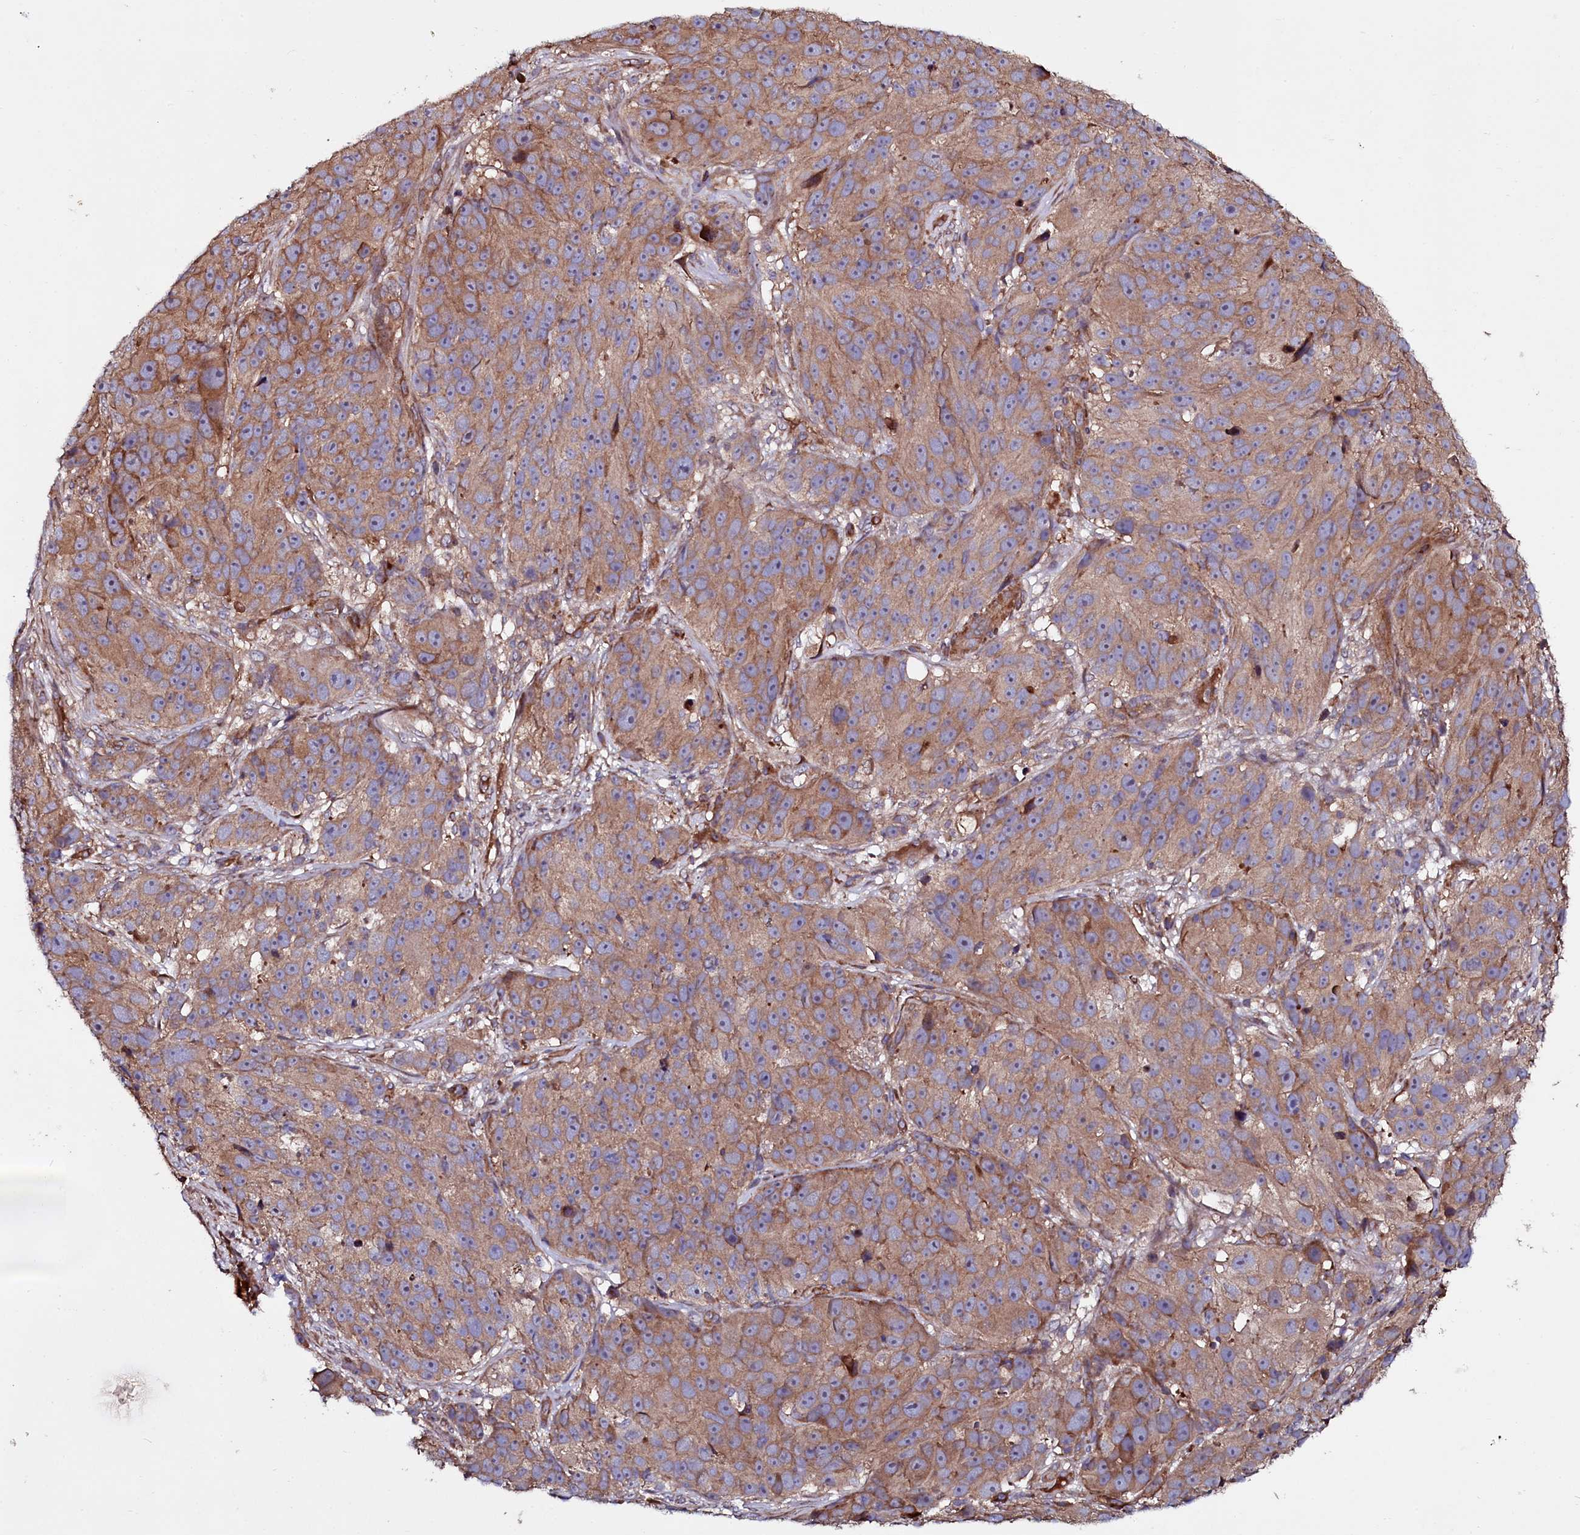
{"staining": {"intensity": "moderate", "quantity": ">75%", "location": "cytoplasmic/membranous"}, "tissue": "melanoma", "cell_type": "Tumor cells", "image_type": "cancer", "snomed": [{"axis": "morphology", "description": "Malignant melanoma, NOS"}, {"axis": "topography", "description": "Skin"}], "caption": "A histopathology image of melanoma stained for a protein demonstrates moderate cytoplasmic/membranous brown staining in tumor cells. (Brightfield microscopy of DAB IHC at high magnification).", "gene": "USPL1", "patient": {"sex": "male", "age": 84}}